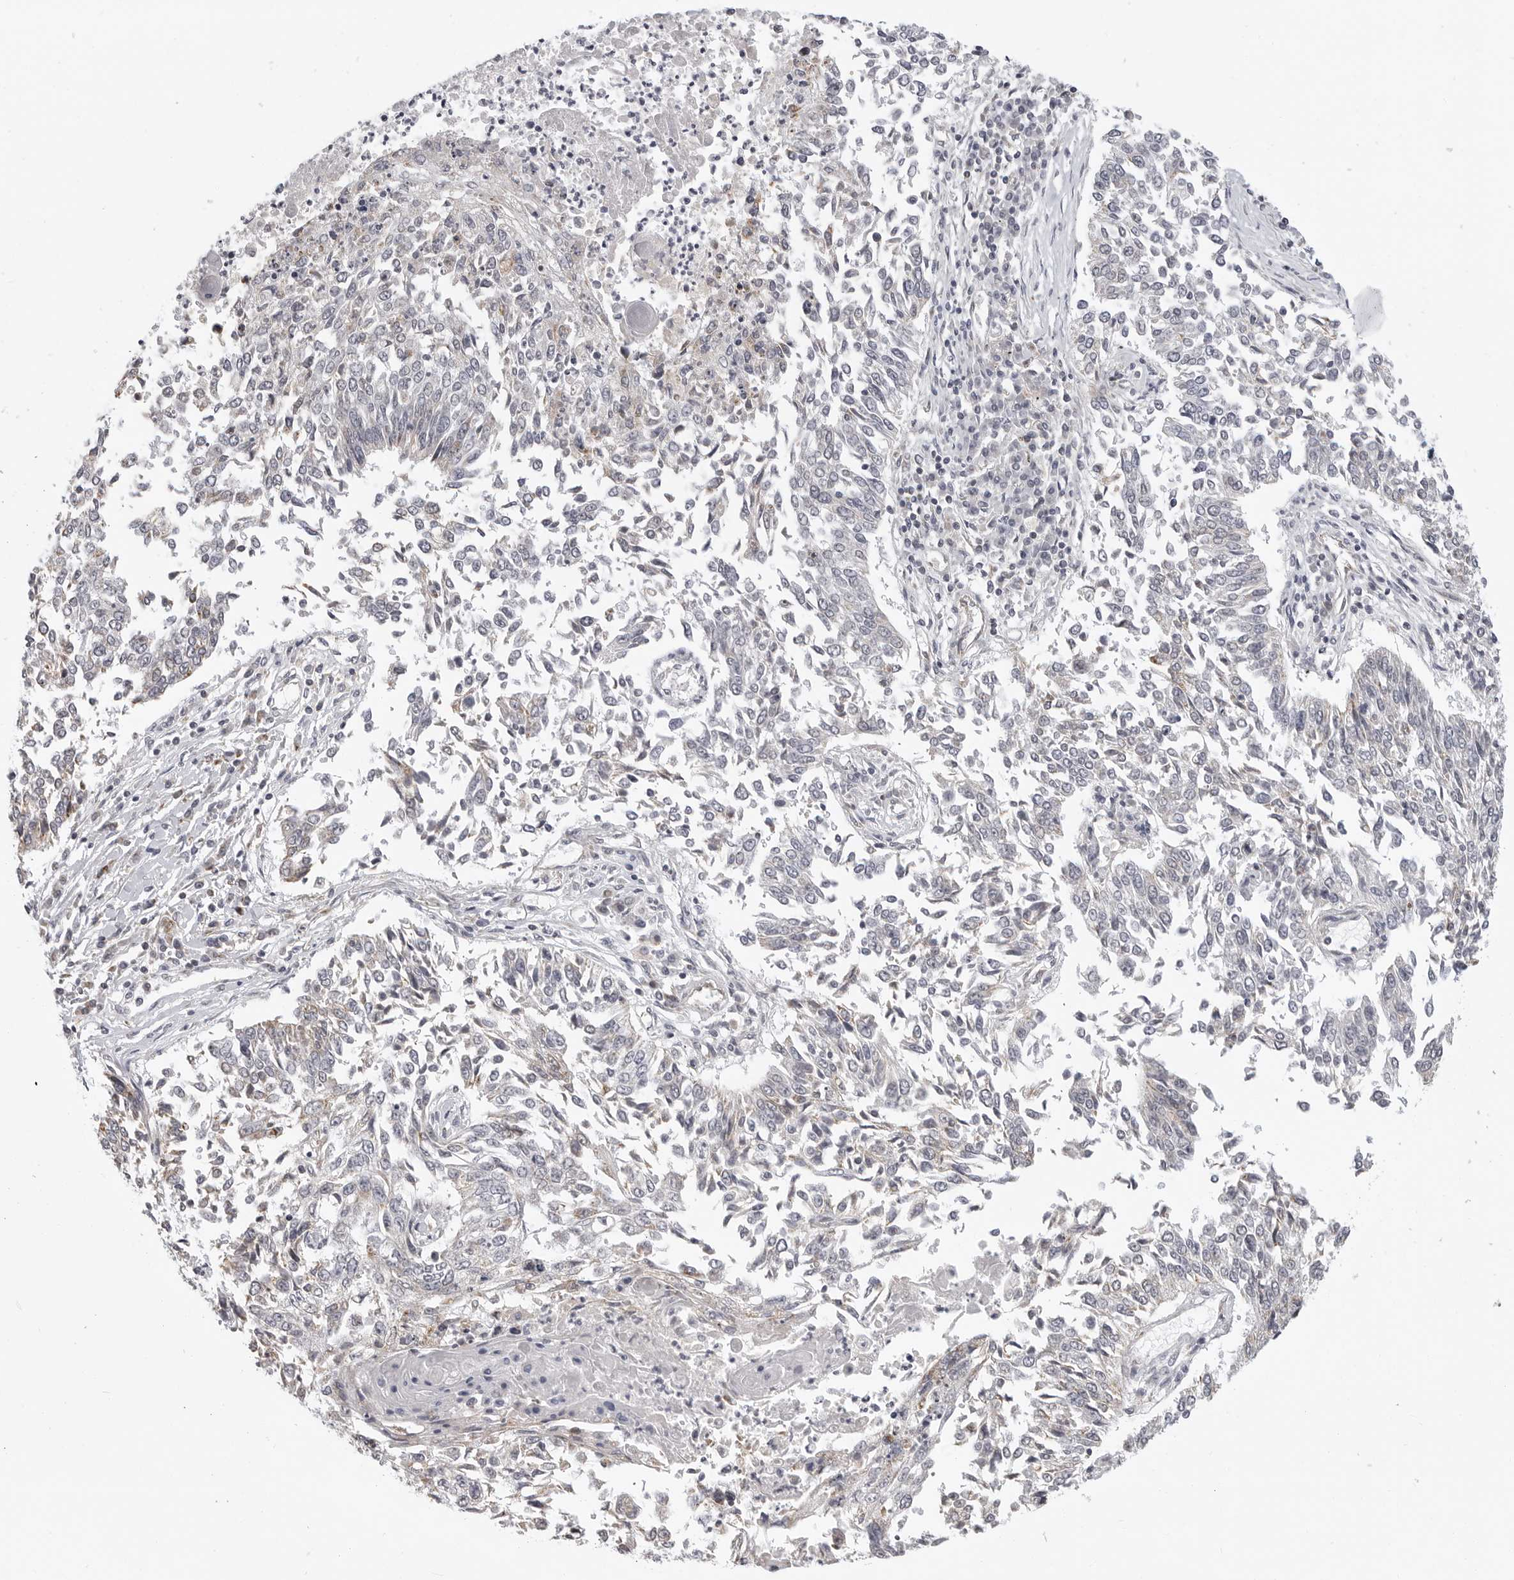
{"staining": {"intensity": "negative", "quantity": "none", "location": "none"}, "tissue": "lung cancer", "cell_type": "Tumor cells", "image_type": "cancer", "snomed": [{"axis": "morphology", "description": "Normal tissue, NOS"}, {"axis": "morphology", "description": "Squamous cell carcinoma, NOS"}, {"axis": "topography", "description": "Cartilage tissue"}, {"axis": "topography", "description": "Bronchus"}, {"axis": "topography", "description": "Lung"}, {"axis": "topography", "description": "Peripheral nerve tissue"}], "caption": "Image shows no protein positivity in tumor cells of lung cancer (squamous cell carcinoma) tissue.", "gene": "MAP7D1", "patient": {"sex": "female", "age": 49}}